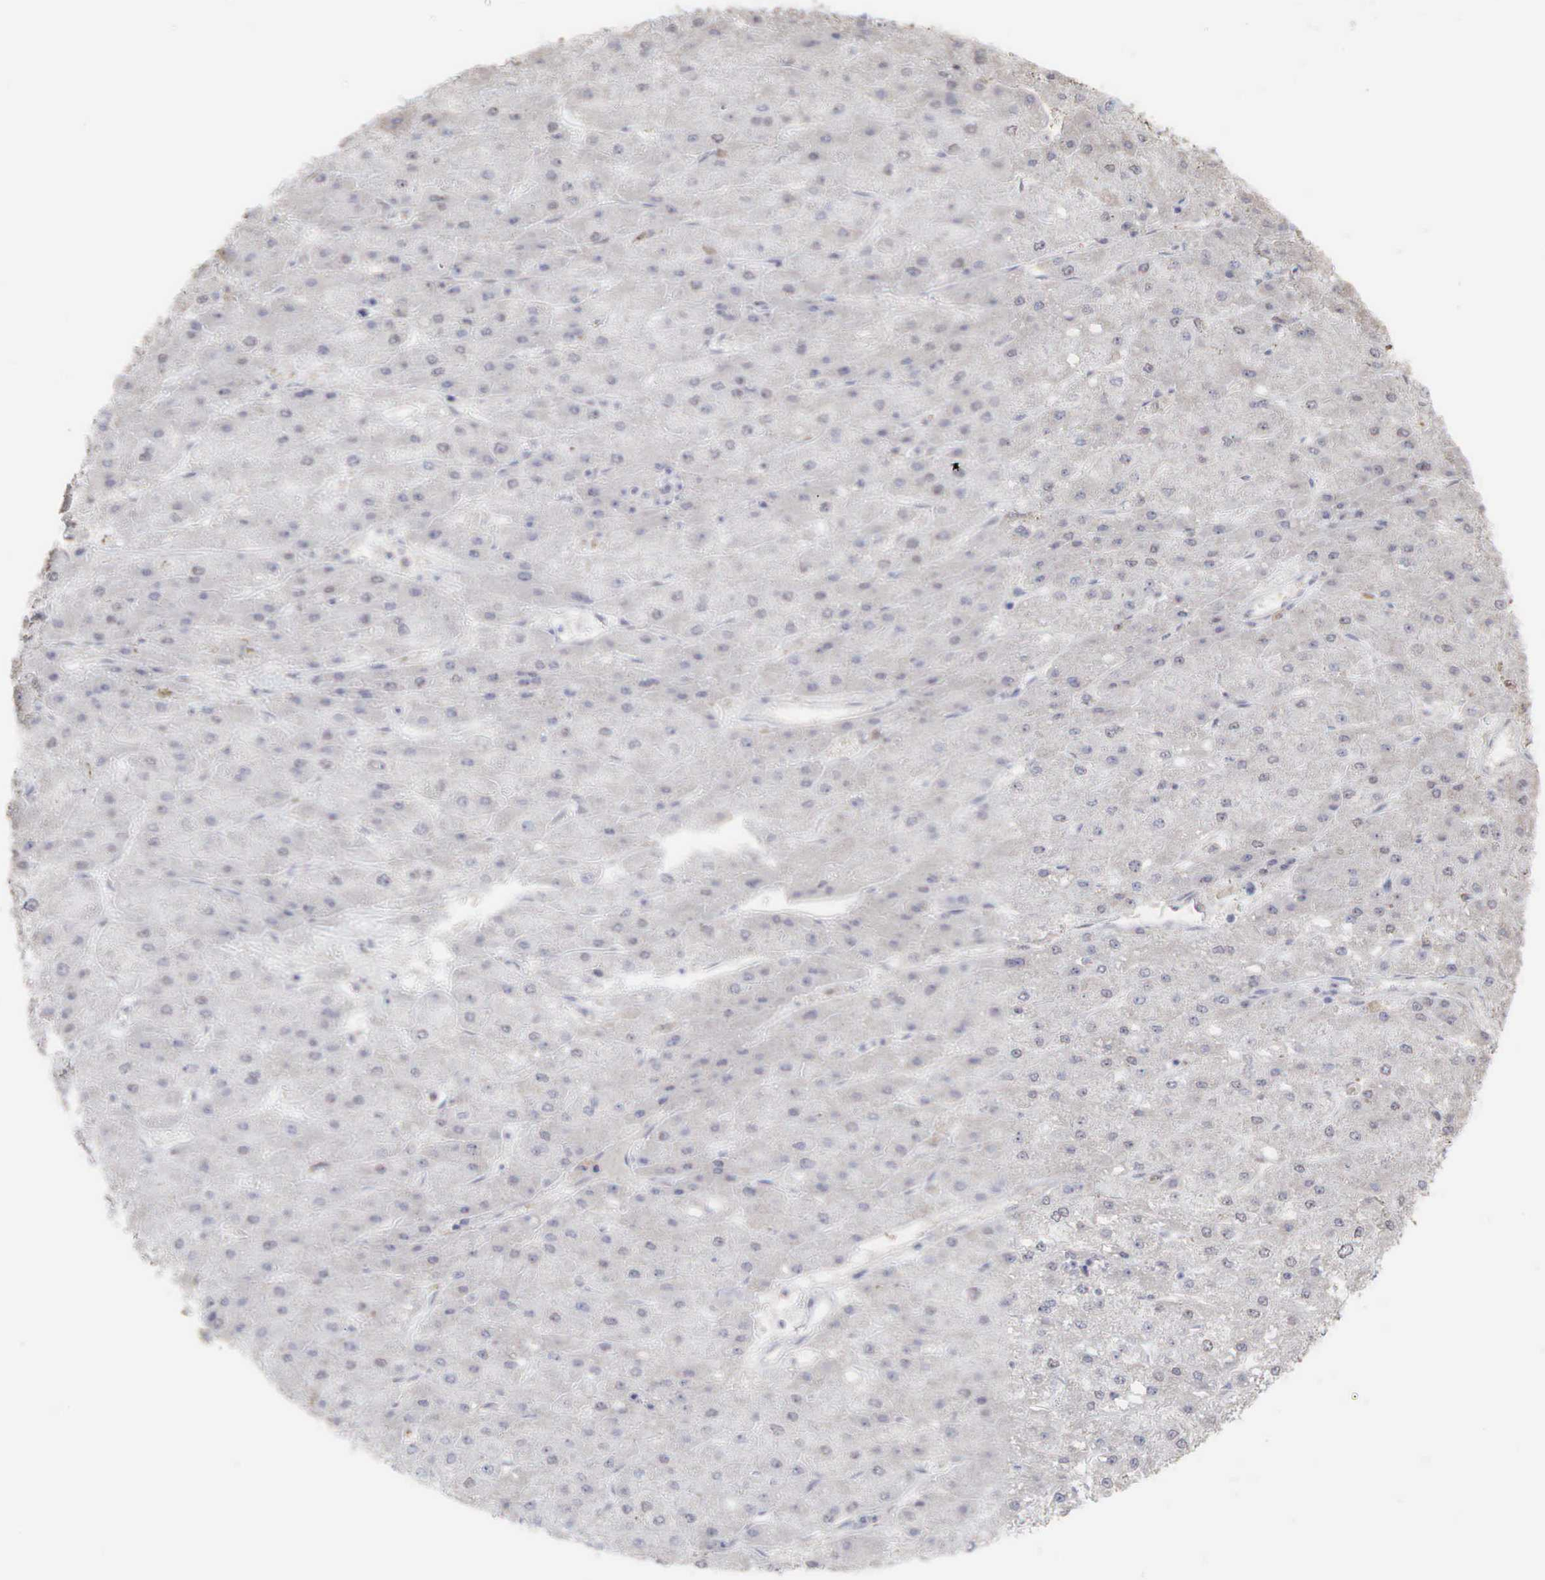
{"staining": {"intensity": "moderate", "quantity": "<25%", "location": "cytoplasmic/membranous"}, "tissue": "liver cancer", "cell_type": "Tumor cells", "image_type": "cancer", "snomed": [{"axis": "morphology", "description": "Carcinoma, Hepatocellular, NOS"}, {"axis": "topography", "description": "Liver"}], "caption": "This is a micrograph of IHC staining of liver cancer (hepatocellular carcinoma), which shows moderate positivity in the cytoplasmic/membranous of tumor cells.", "gene": "DKC1", "patient": {"sex": "female", "age": 52}}